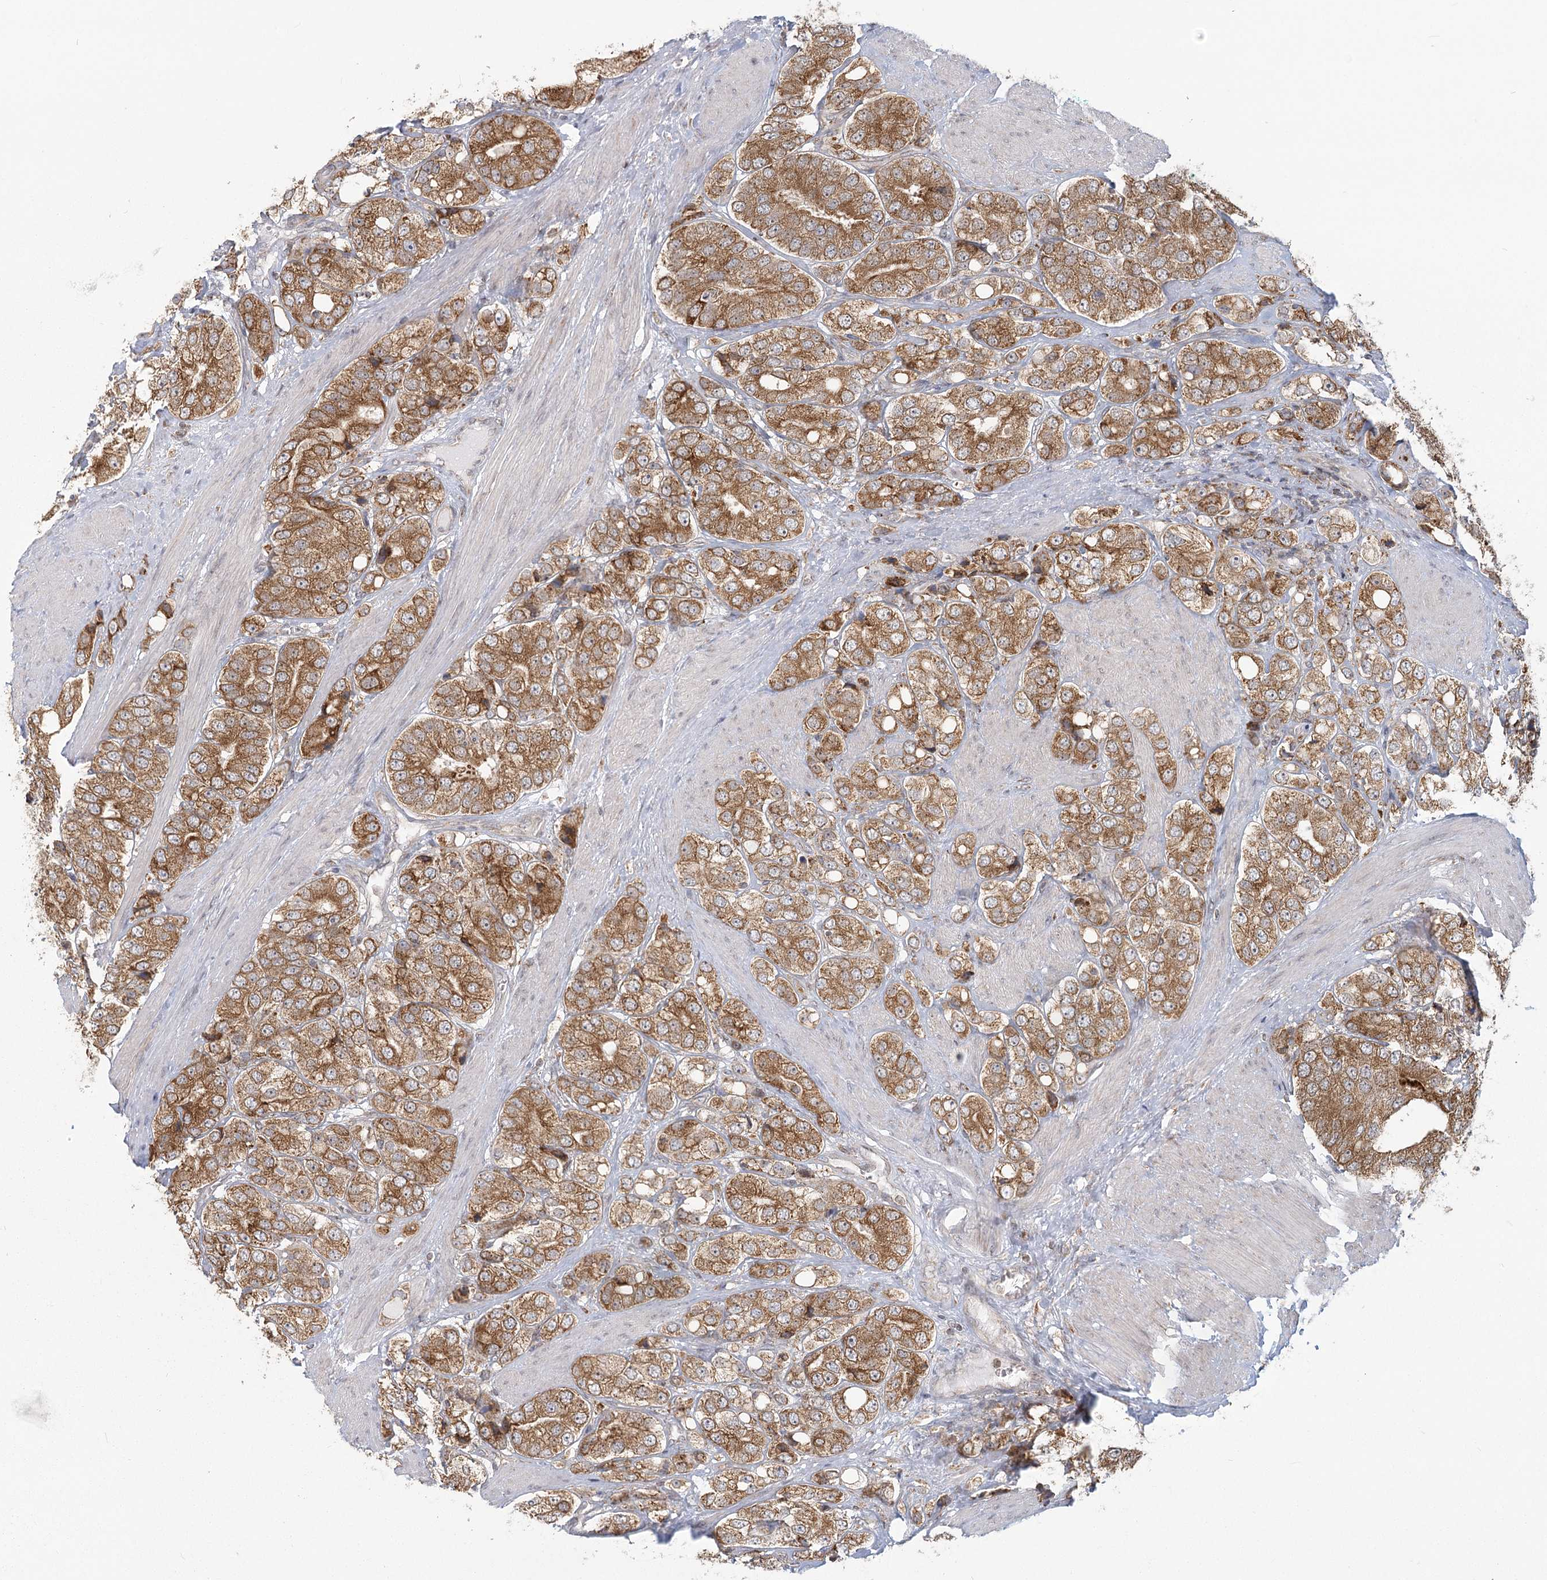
{"staining": {"intensity": "moderate", "quantity": ">75%", "location": "cytoplasmic/membranous"}, "tissue": "prostate cancer", "cell_type": "Tumor cells", "image_type": "cancer", "snomed": [{"axis": "morphology", "description": "Adenocarcinoma, High grade"}, {"axis": "topography", "description": "Prostate"}], "caption": "A histopathology image of prostate cancer (adenocarcinoma (high-grade)) stained for a protein displays moderate cytoplasmic/membranous brown staining in tumor cells.", "gene": "LACTB", "patient": {"sex": "male", "age": 50}}